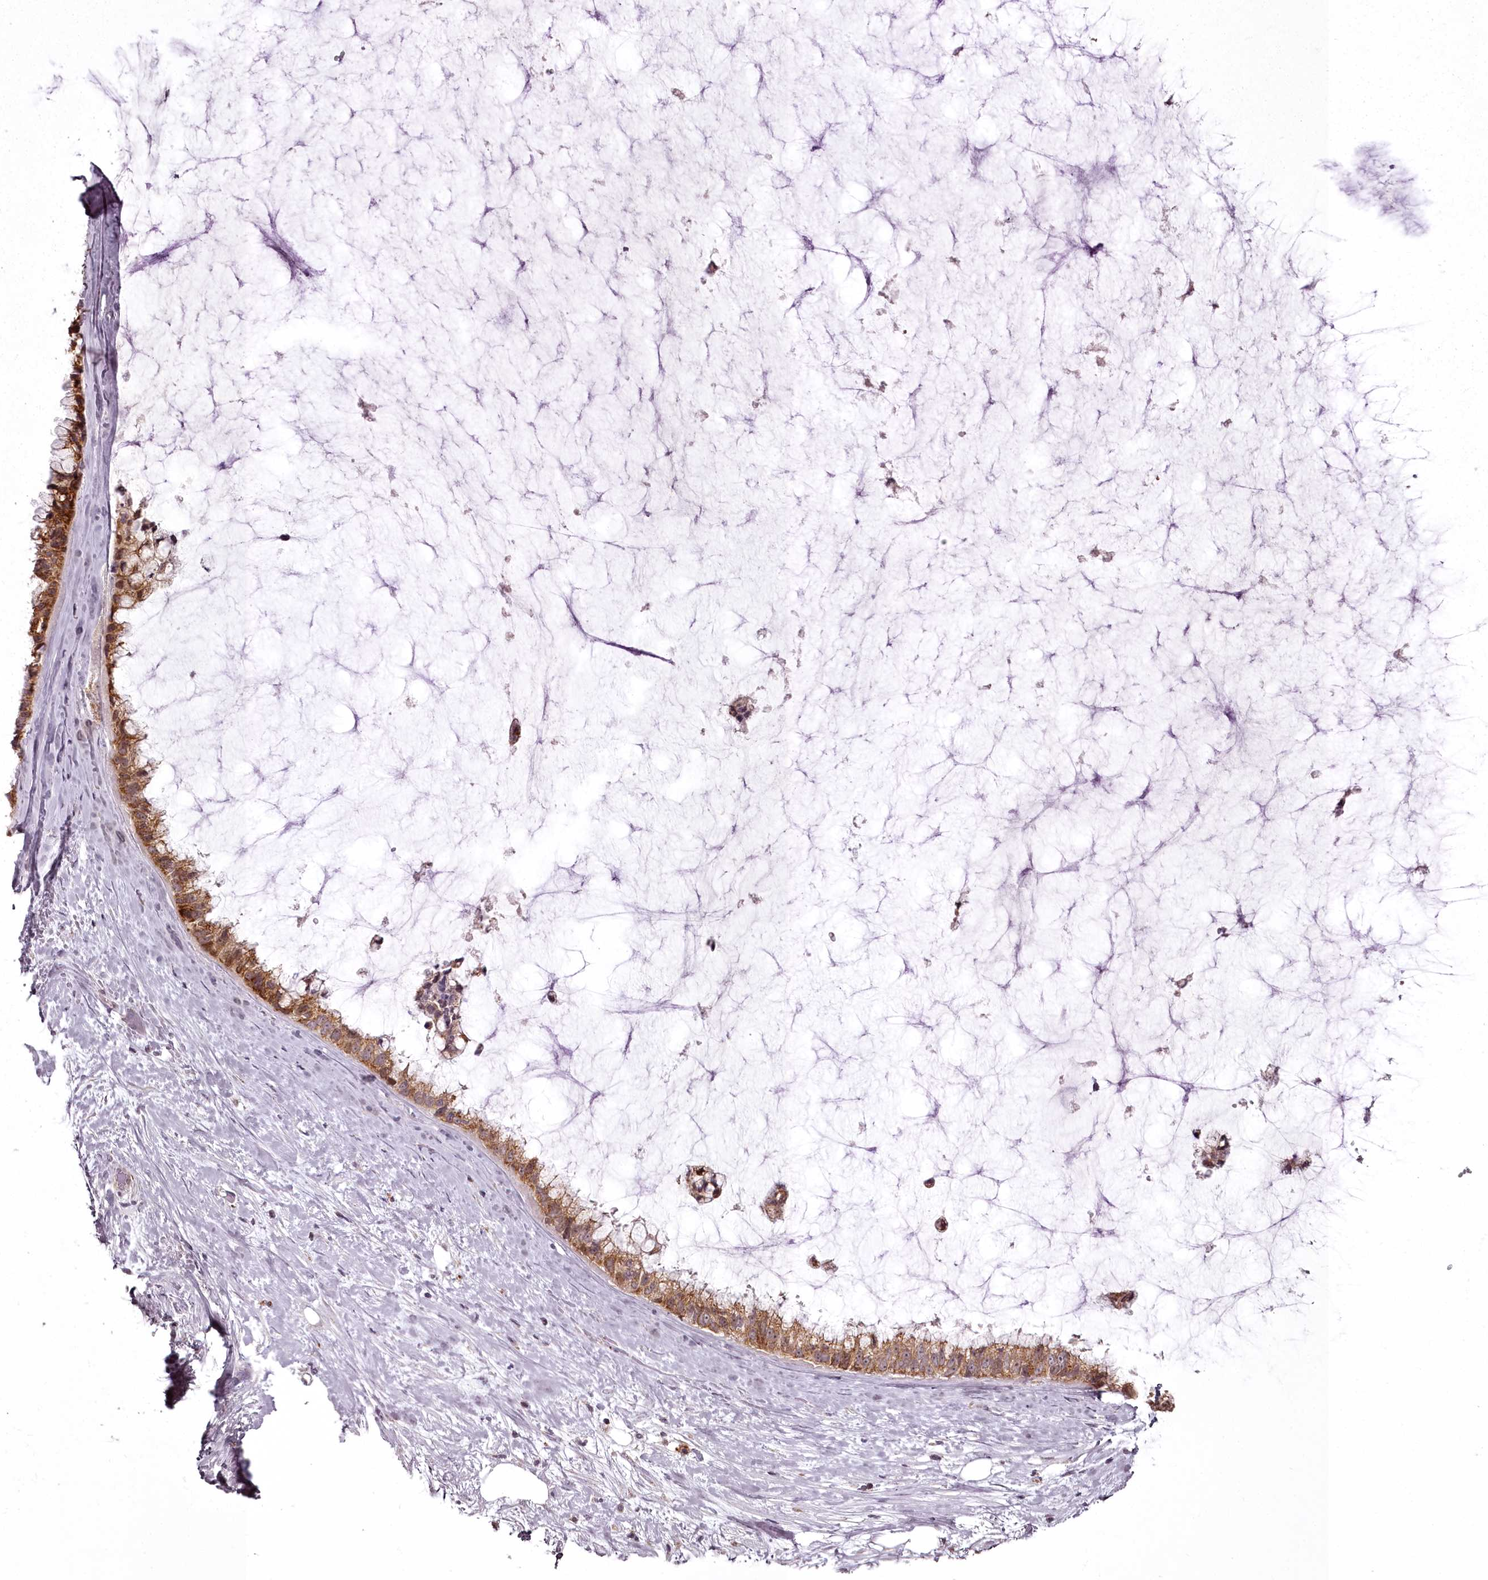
{"staining": {"intensity": "moderate", "quantity": ">75%", "location": "cytoplasmic/membranous"}, "tissue": "ovarian cancer", "cell_type": "Tumor cells", "image_type": "cancer", "snomed": [{"axis": "morphology", "description": "Cystadenocarcinoma, mucinous, NOS"}, {"axis": "topography", "description": "Ovary"}], "caption": "Ovarian mucinous cystadenocarcinoma stained with a brown dye shows moderate cytoplasmic/membranous positive expression in approximately >75% of tumor cells.", "gene": "CHCHD2", "patient": {"sex": "female", "age": 39}}